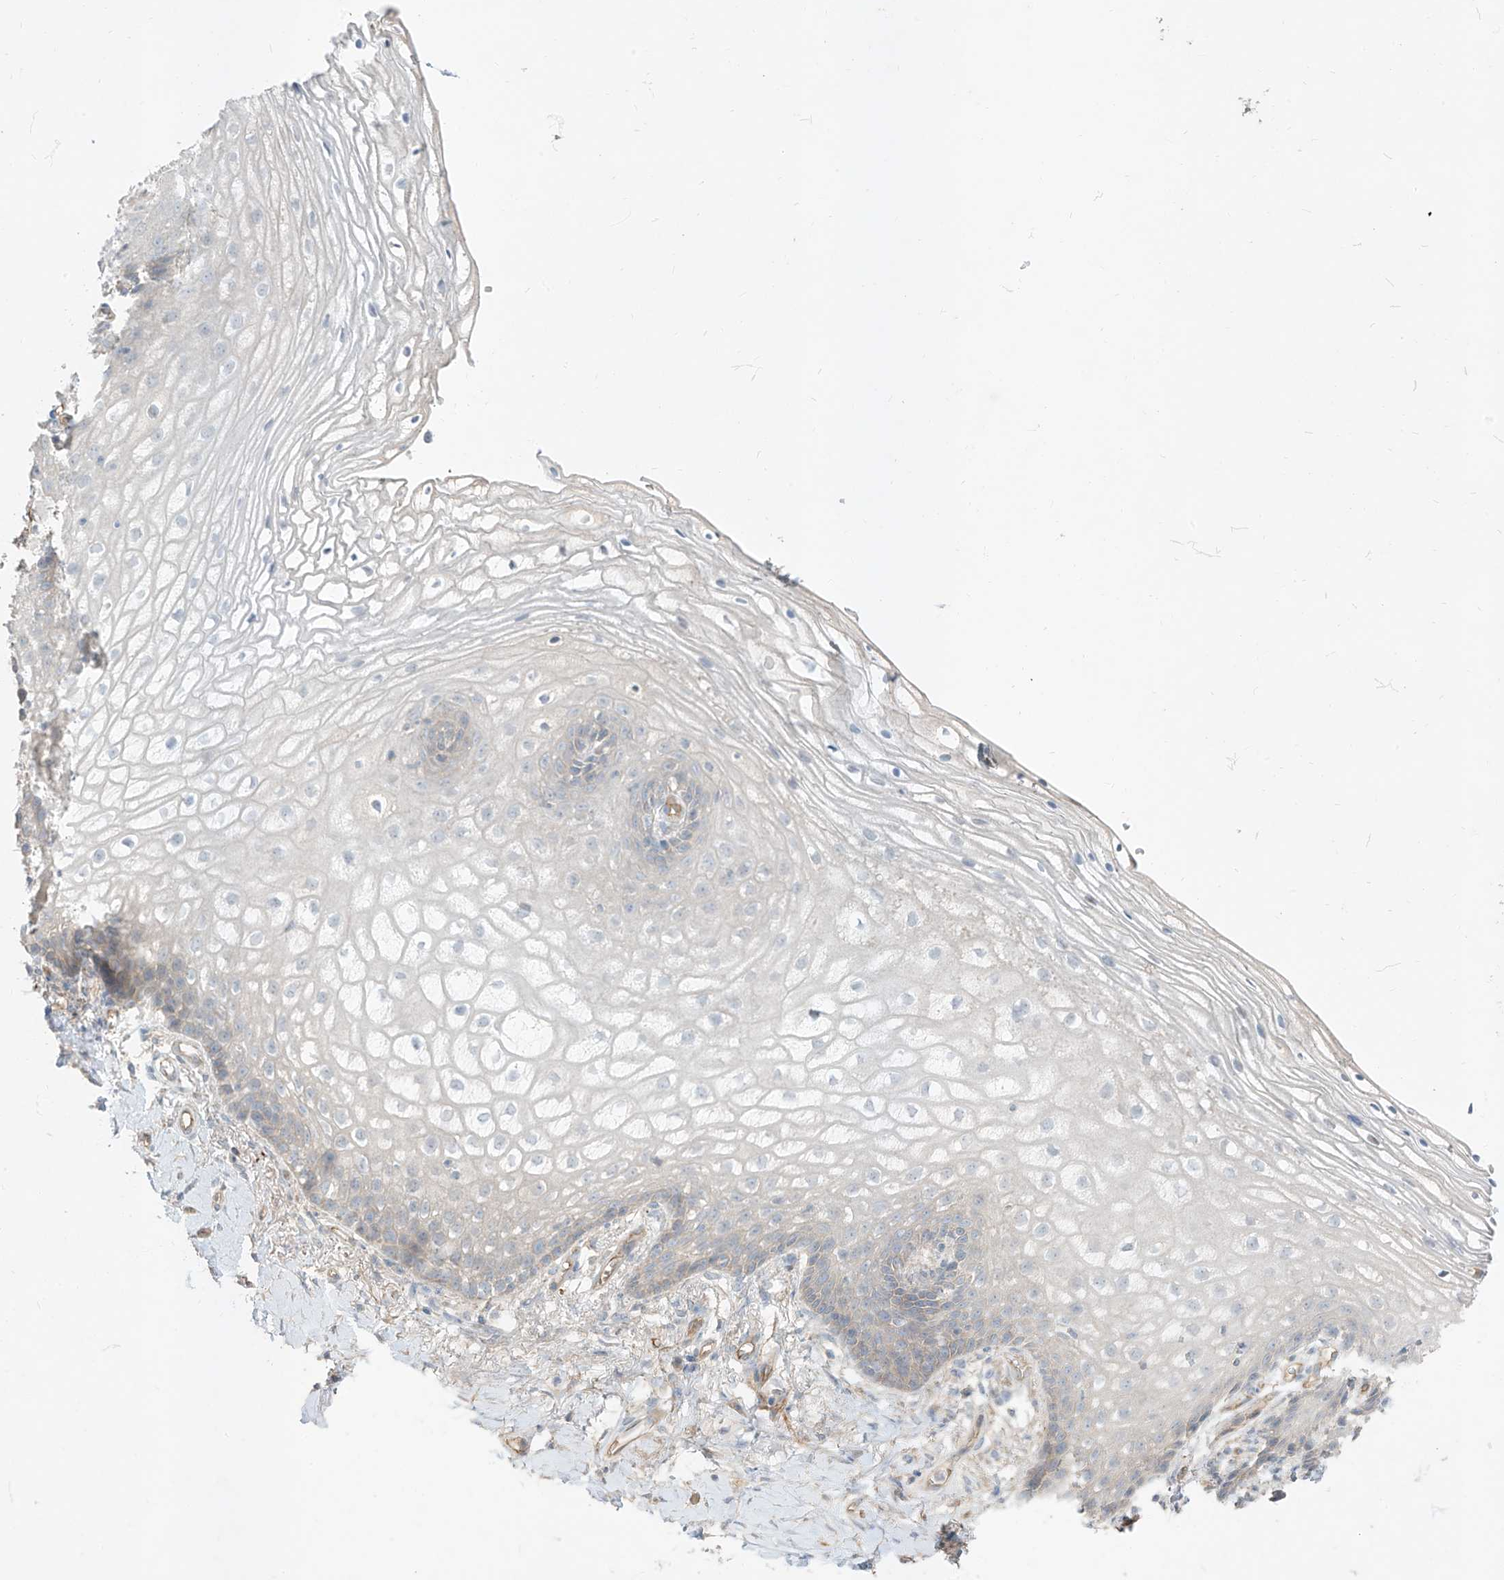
{"staining": {"intensity": "negative", "quantity": "none", "location": "none"}, "tissue": "vagina", "cell_type": "Squamous epithelial cells", "image_type": "normal", "snomed": [{"axis": "morphology", "description": "Normal tissue, NOS"}, {"axis": "topography", "description": "Vagina"}], "caption": "Human vagina stained for a protein using immunohistochemistry reveals no positivity in squamous epithelial cells.", "gene": "EPHX4", "patient": {"sex": "female", "age": 60}}